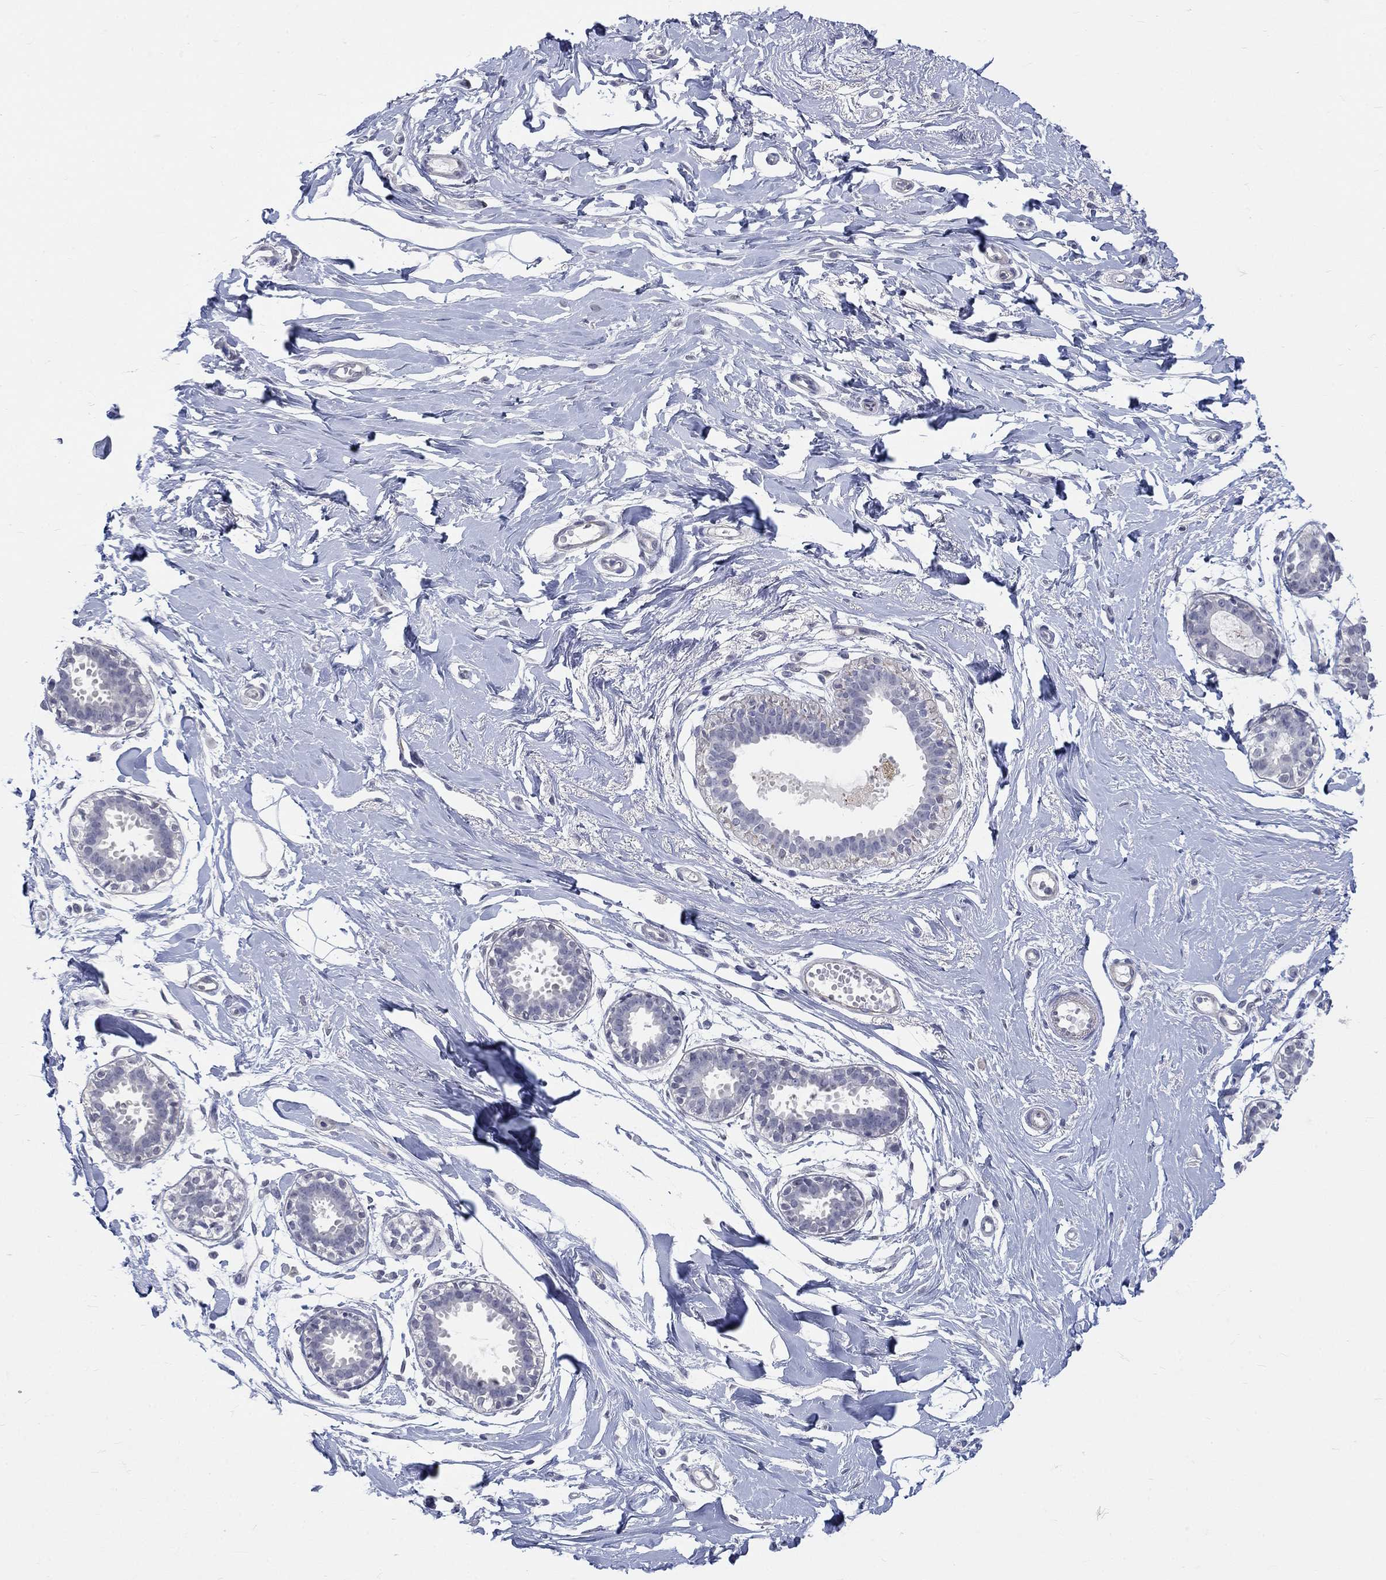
{"staining": {"intensity": "negative", "quantity": "none", "location": "none"}, "tissue": "breast", "cell_type": "Adipocytes", "image_type": "normal", "snomed": [{"axis": "morphology", "description": "Normal tissue, NOS"}, {"axis": "topography", "description": "Breast"}], "caption": "IHC photomicrograph of benign breast: human breast stained with DAB (3,3'-diaminobenzidine) demonstrates no significant protein positivity in adipocytes. Nuclei are stained in blue.", "gene": "EGFLAM", "patient": {"sex": "female", "age": 49}}